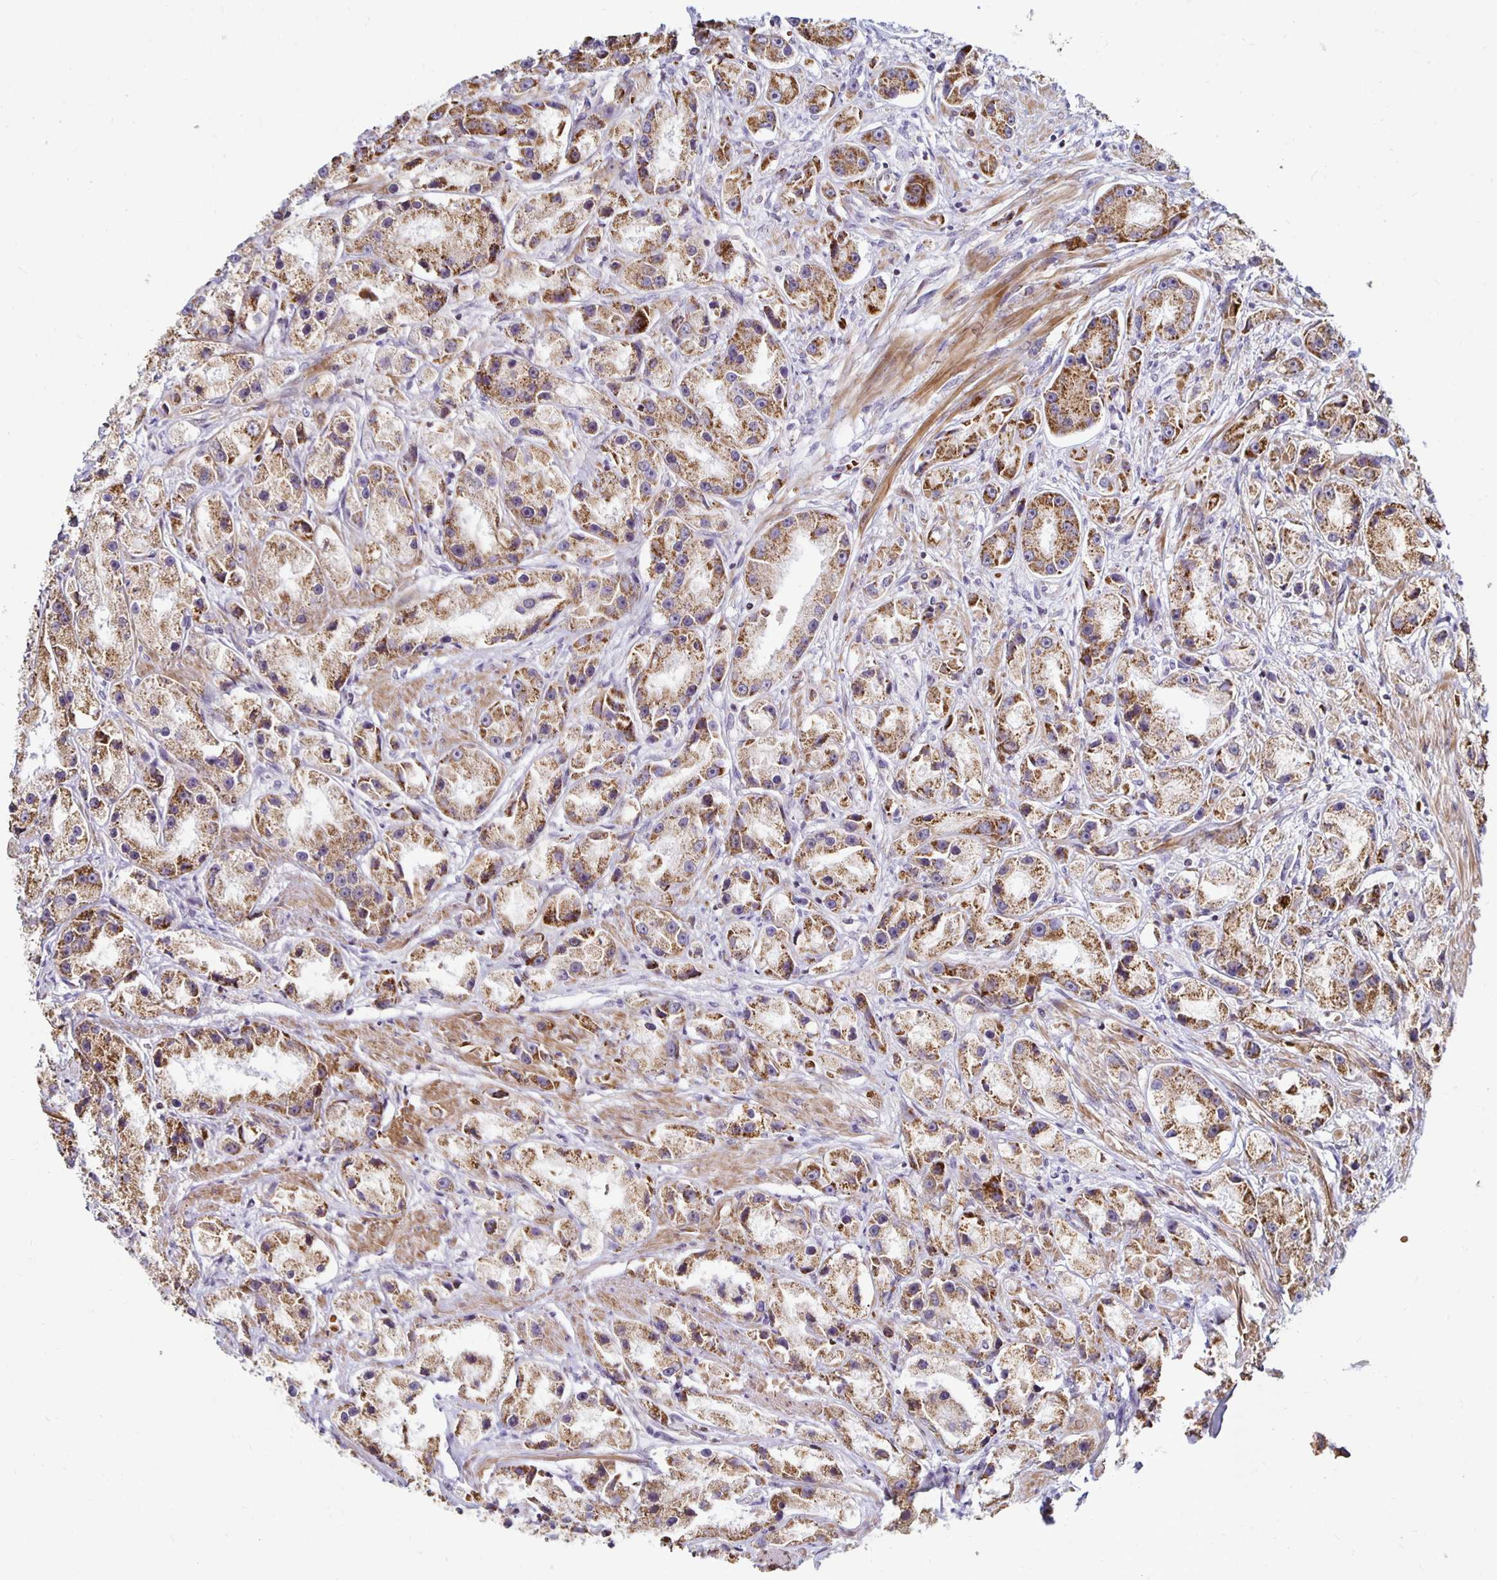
{"staining": {"intensity": "moderate", "quantity": ">75%", "location": "cytoplasmic/membranous"}, "tissue": "prostate cancer", "cell_type": "Tumor cells", "image_type": "cancer", "snomed": [{"axis": "morphology", "description": "Adenocarcinoma, High grade"}, {"axis": "topography", "description": "Prostate"}], "caption": "Immunohistochemistry histopathology image of neoplastic tissue: human adenocarcinoma (high-grade) (prostate) stained using IHC exhibits medium levels of moderate protein expression localized specifically in the cytoplasmic/membranous of tumor cells, appearing as a cytoplasmic/membranous brown color.", "gene": "MRPL28", "patient": {"sex": "male", "age": 67}}